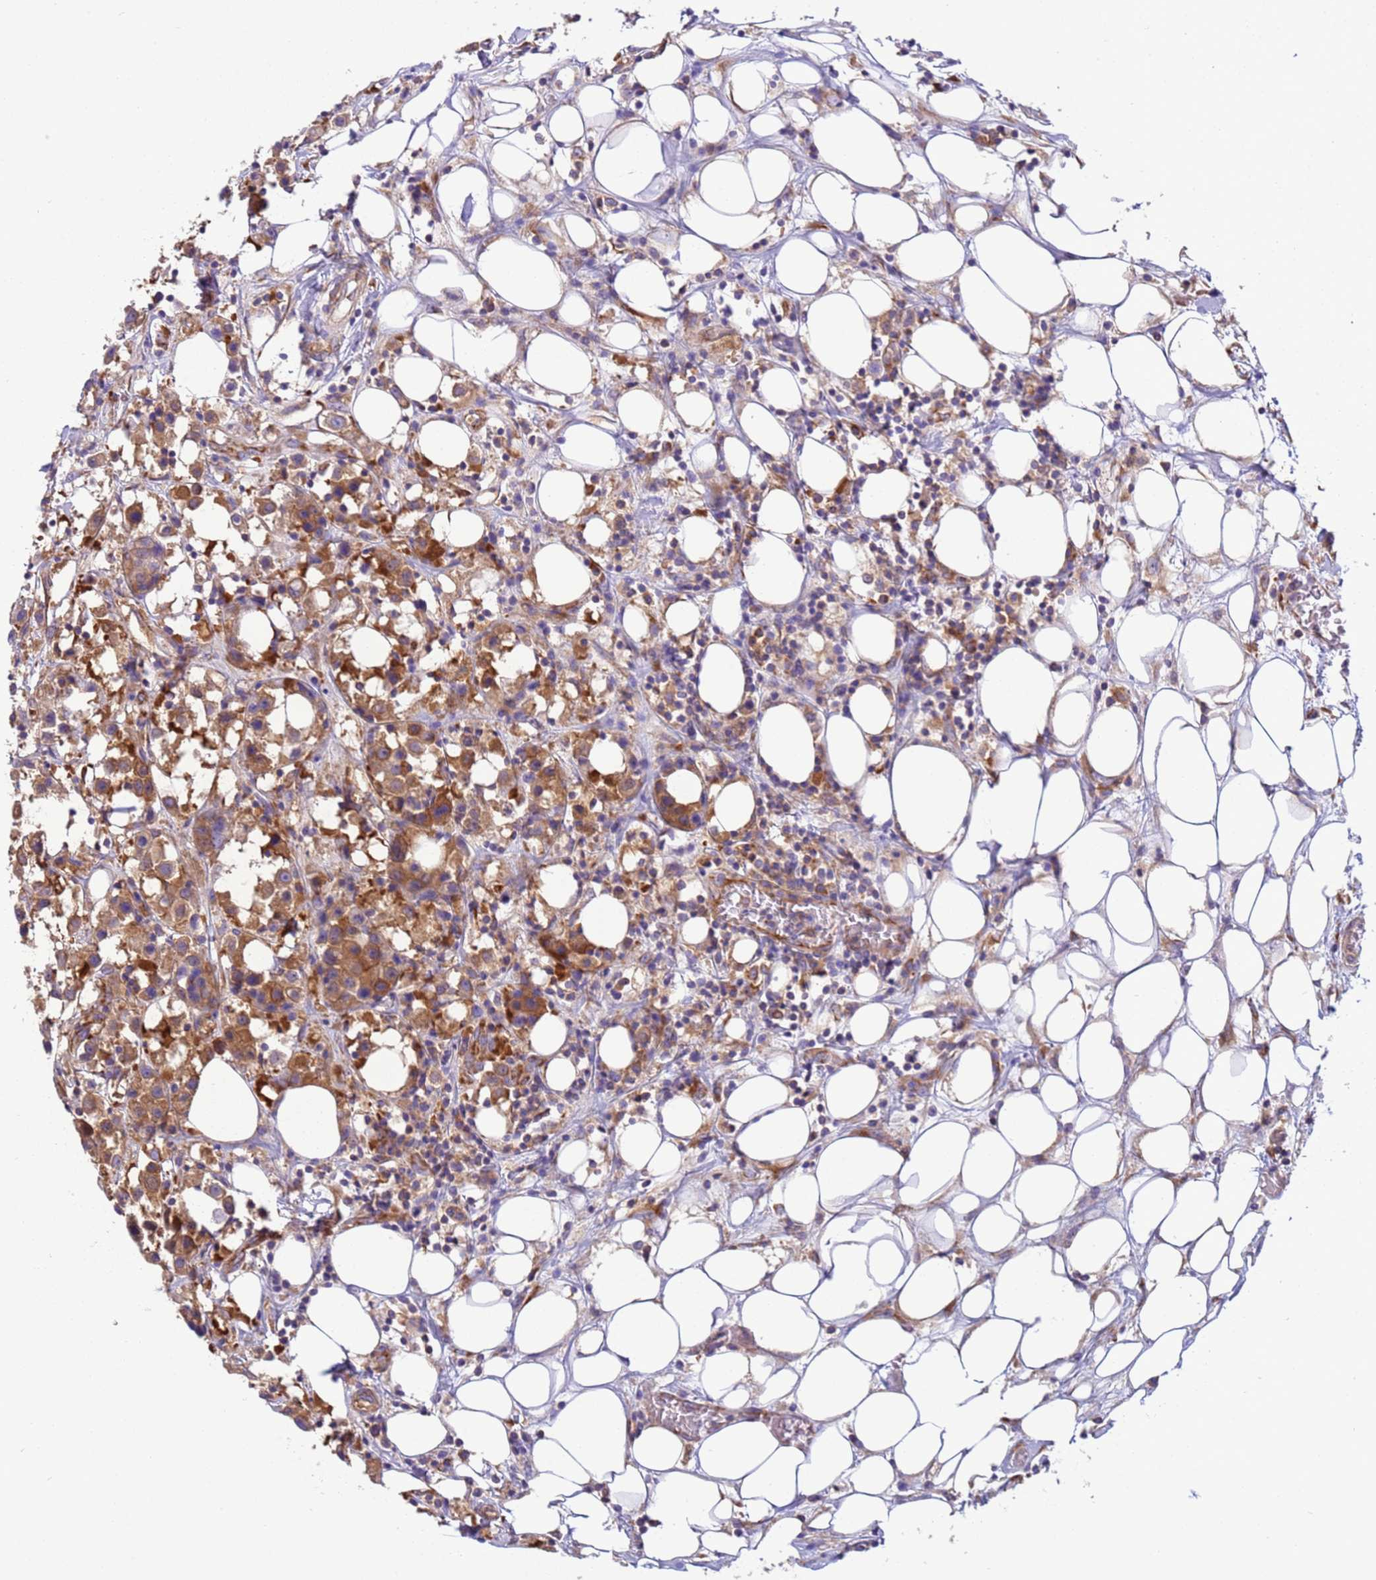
{"staining": {"intensity": "moderate", "quantity": ">75%", "location": "cytoplasmic/membranous"}, "tissue": "breast cancer", "cell_type": "Tumor cells", "image_type": "cancer", "snomed": [{"axis": "morphology", "description": "Duct carcinoma"}, {"axis": "topography", "description": "Breast"}], "caption": "Tumor cells display medium levels of moderate cytoplasmic/membranous staining in about >75% of cells in human breast cancer.", "gene": "VARS1", "patient": {"sex": "female", "age": 61}}